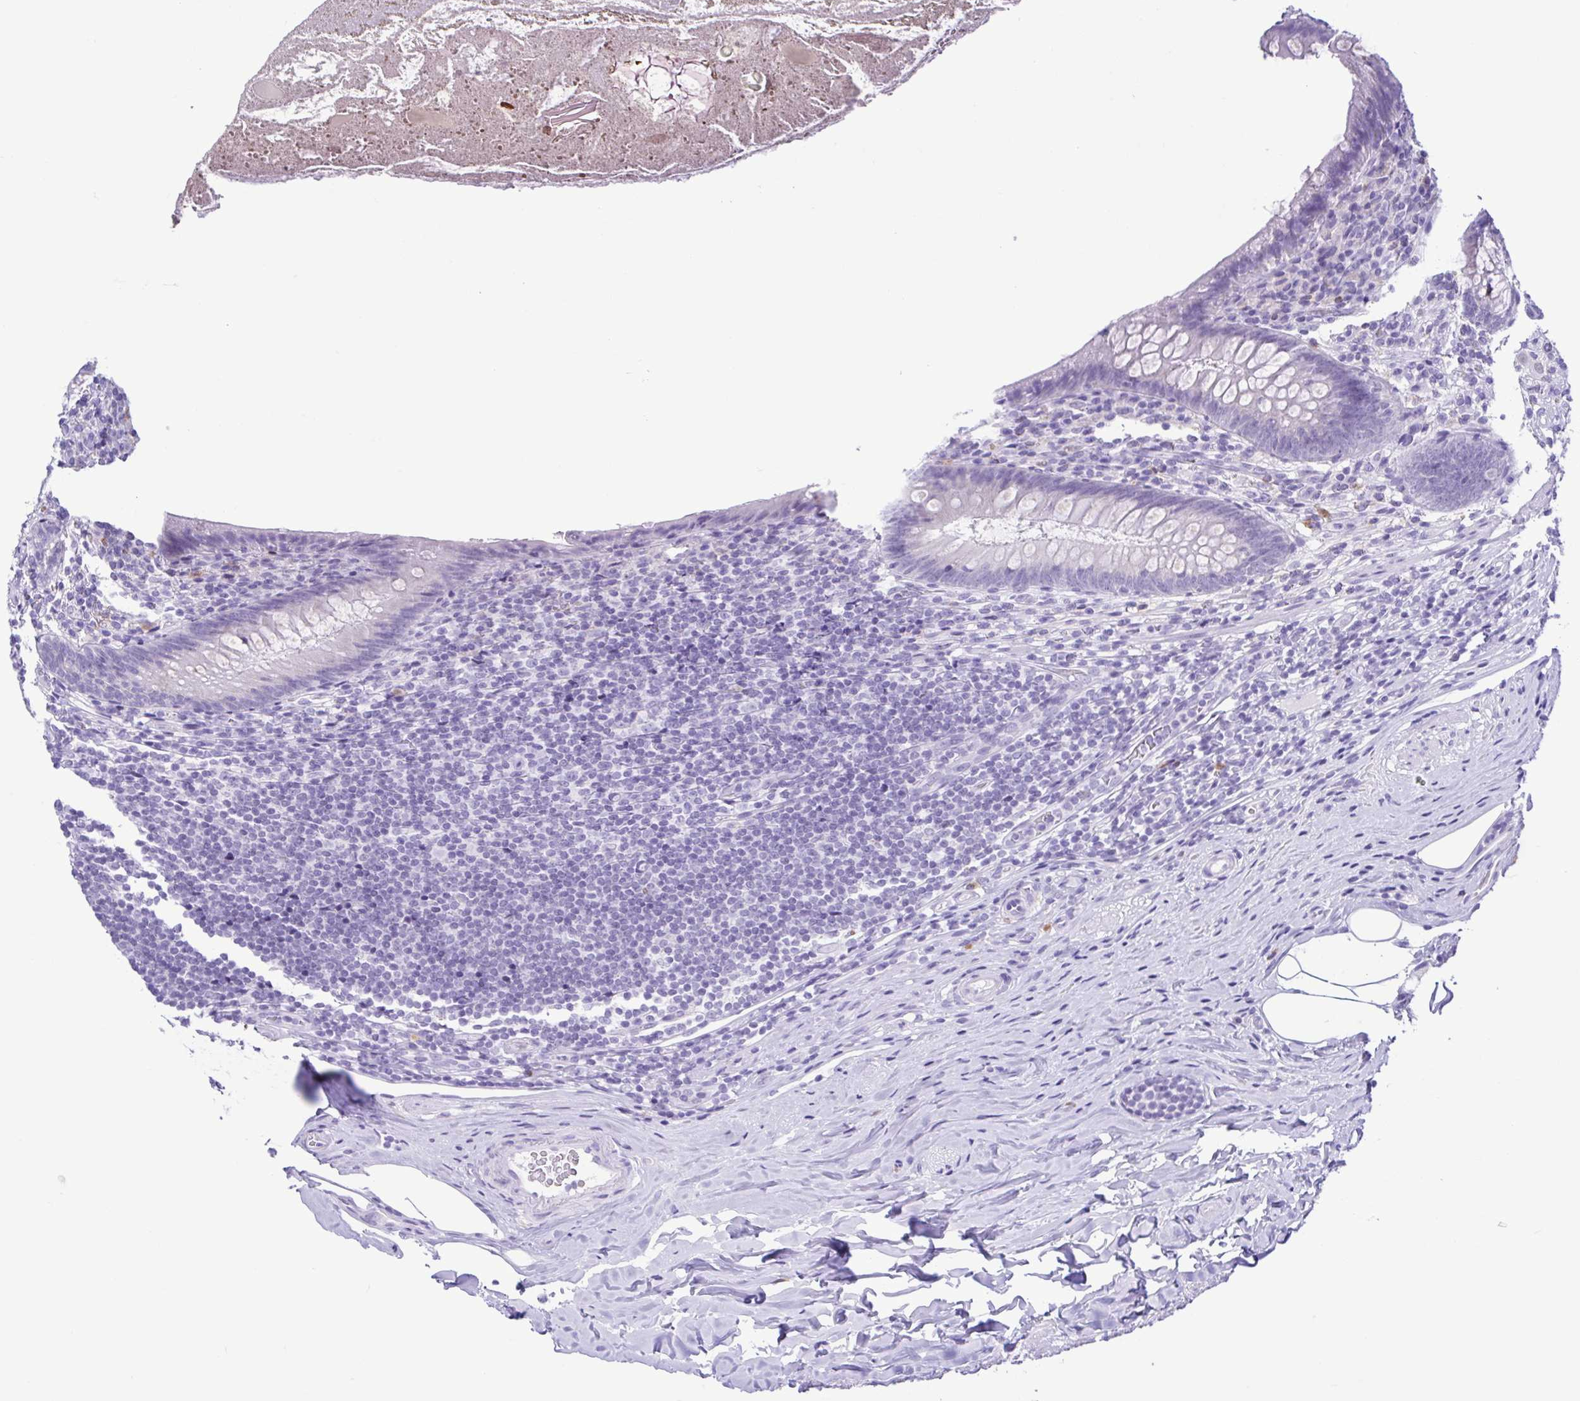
{"staining": {"intensity": "negative", "quantity": "none", "location": "none"}, "tissue": "appendix", "cell_type": "Glandular cells", "image_type": "normal", "snomed": [{"axis": "morphology", "description": "Normal tissue, NOS"}, {"axis": "topography", "description": "Appendix"}], "caption": "An immunohistochemistry image of normal appendix is shown. There is no staining in glandular cells of appendix. (DAB immunohistochemistry, high magnification).", "gene": "SPATA16", "patient": {"sex": "male", "age": 47}}